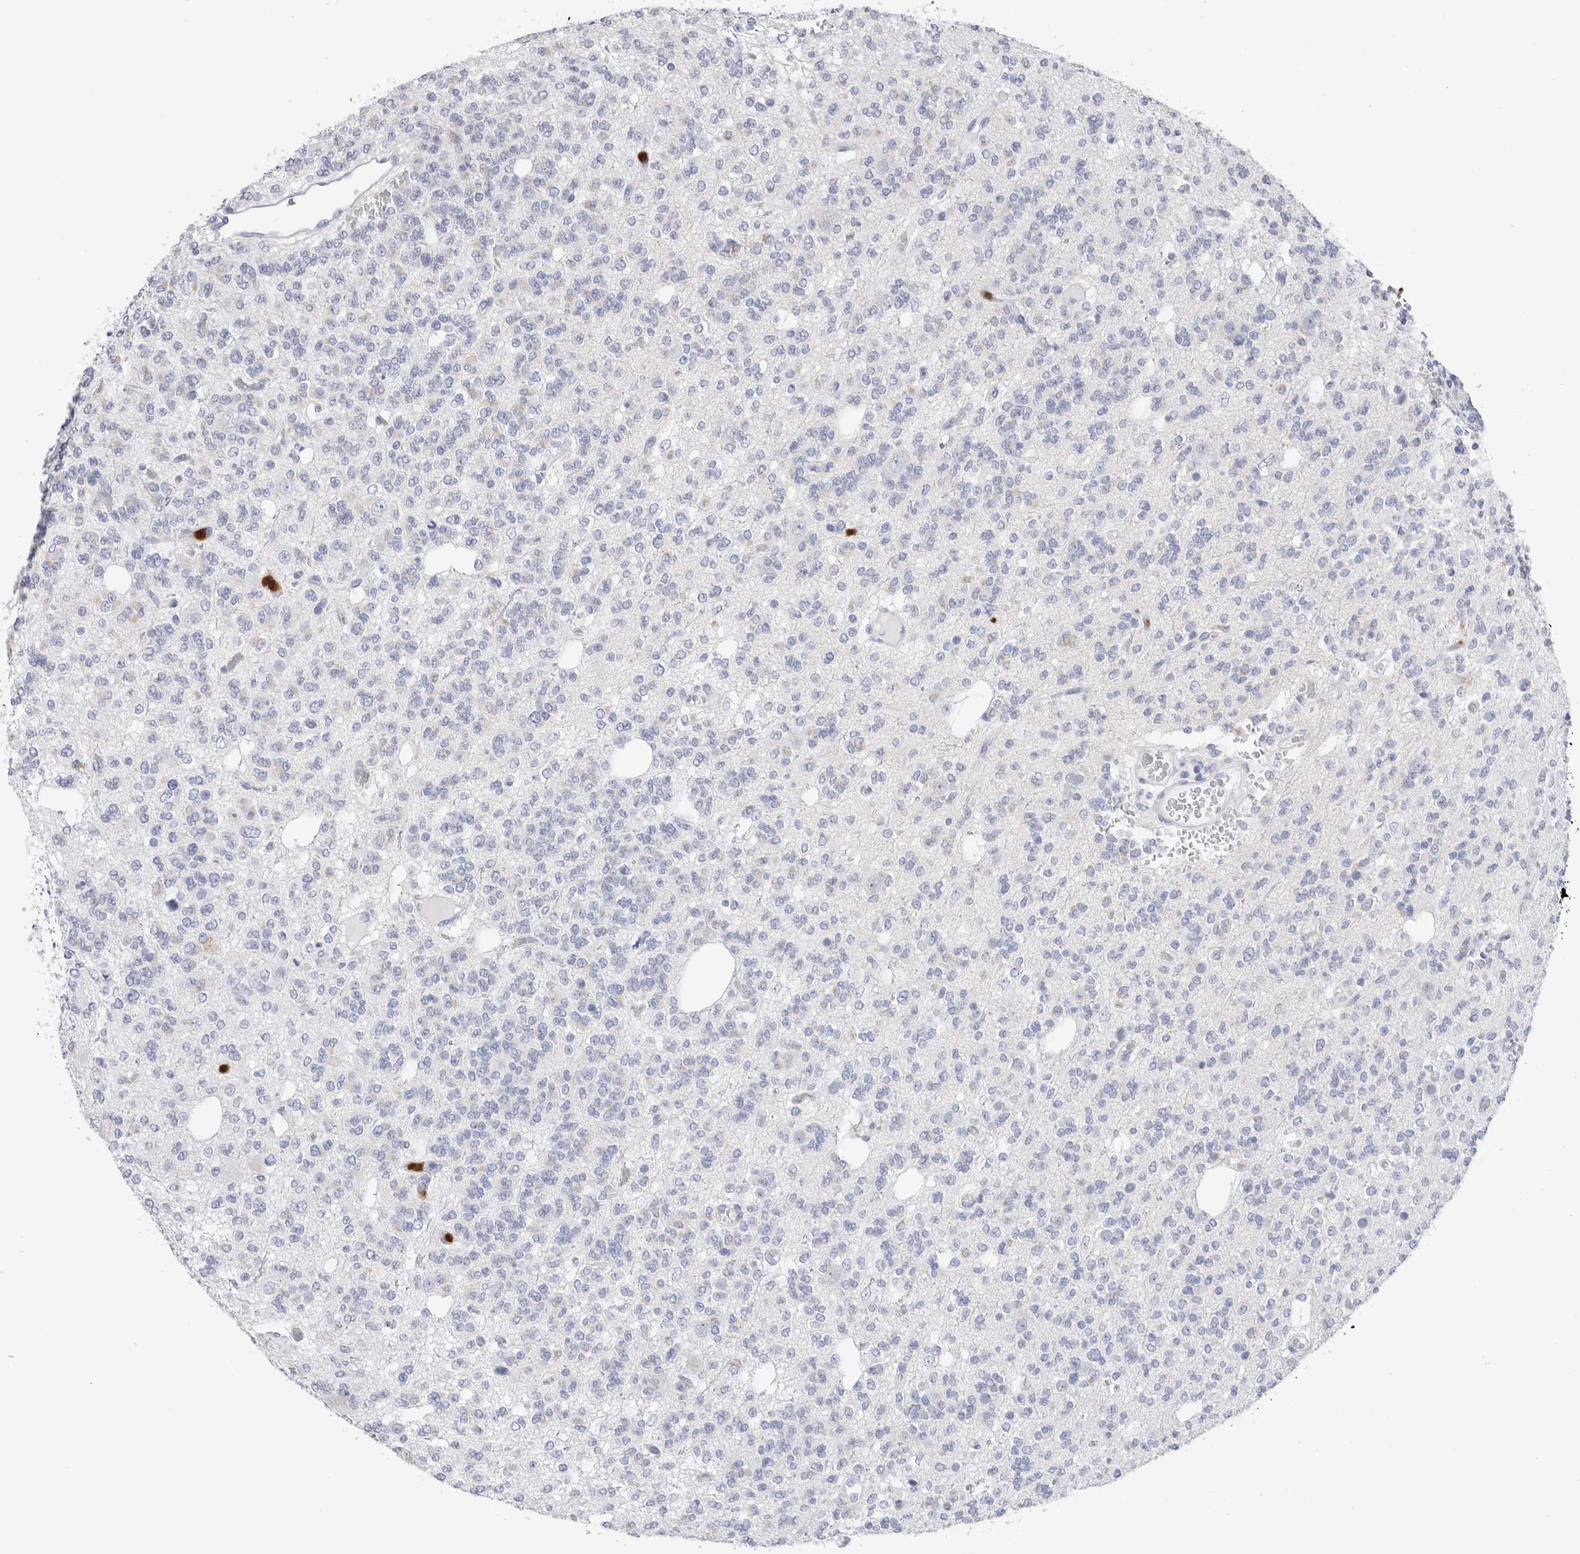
{"staining": {"intensity": "negative", "quantity": "none", "location": "none"}, "tissue": "glioma", "cell_type": "Tumor cells", "image_type": "cancer", "snomed": [{"axis": "morphology", "description": "Glioma, malignant, Low grade"}, {"axis": "topography", "description": "Brain"}], "caption": "The image reveals no significant staining in tumor cells of glioma.", "gene": "SLC10A5", "patient": {"sex": "male", "age": 38}}